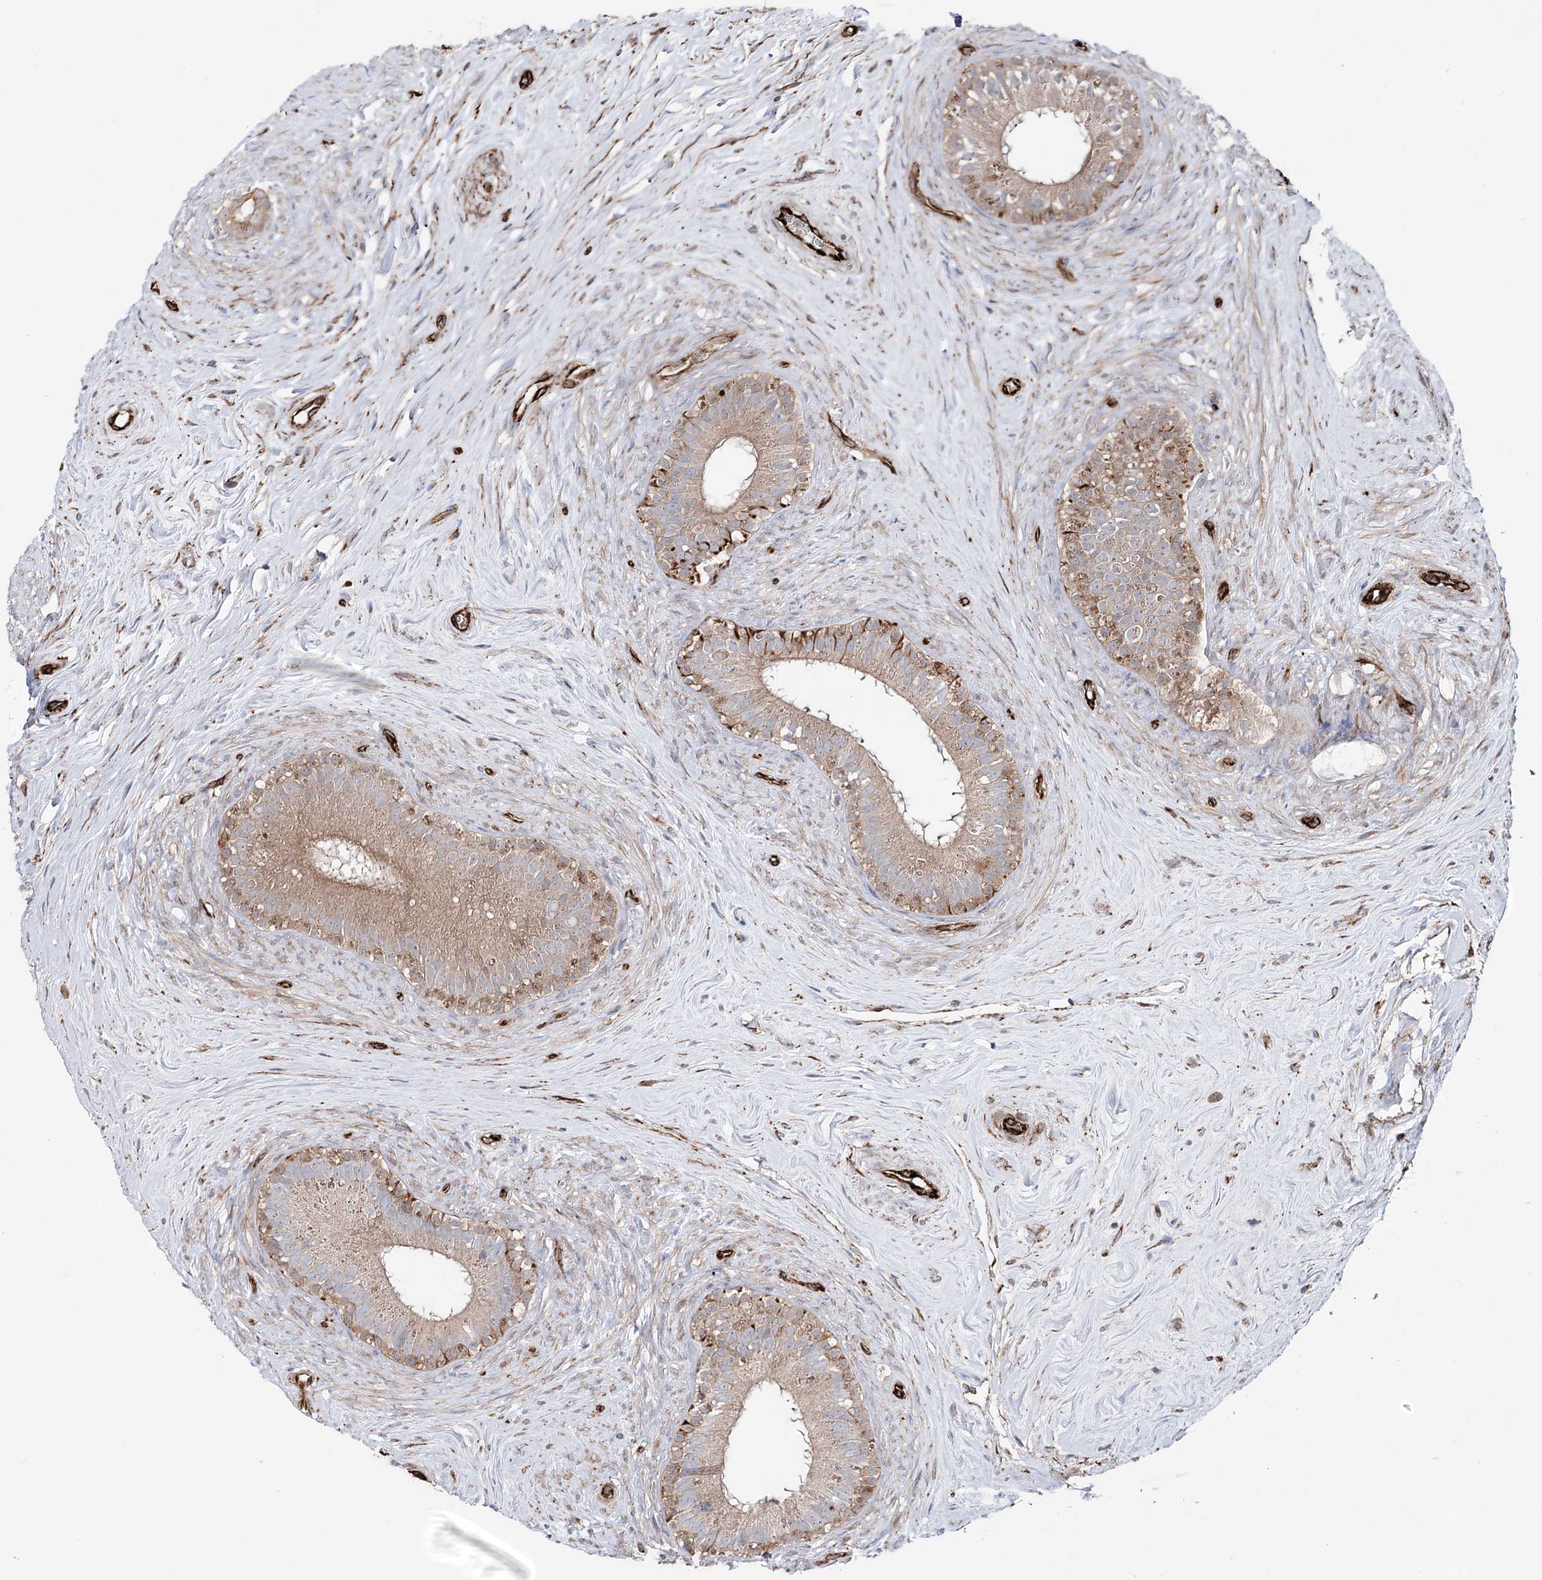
{"staining": {"intensity": "moderate", "quantity": "25%-75%", "location": "cytoplasmic/membranous"}, "tissue": "epididymis", "cell_type": "Glandular cells", "image_type": "normal", "snomed": [{"axis": "morphology", "description": "Normal tissue, NOS"}, {"axis": "topography", "description": "Epididymis"}], "caption": "Immunohistochemical staining of benign human epididymis displays moderate cytoplasmic/membranous protein positivity in about 25%-75% of glandular cells.", "gene": "MIB1", "patient": {"sex": "male", "age": 84}}